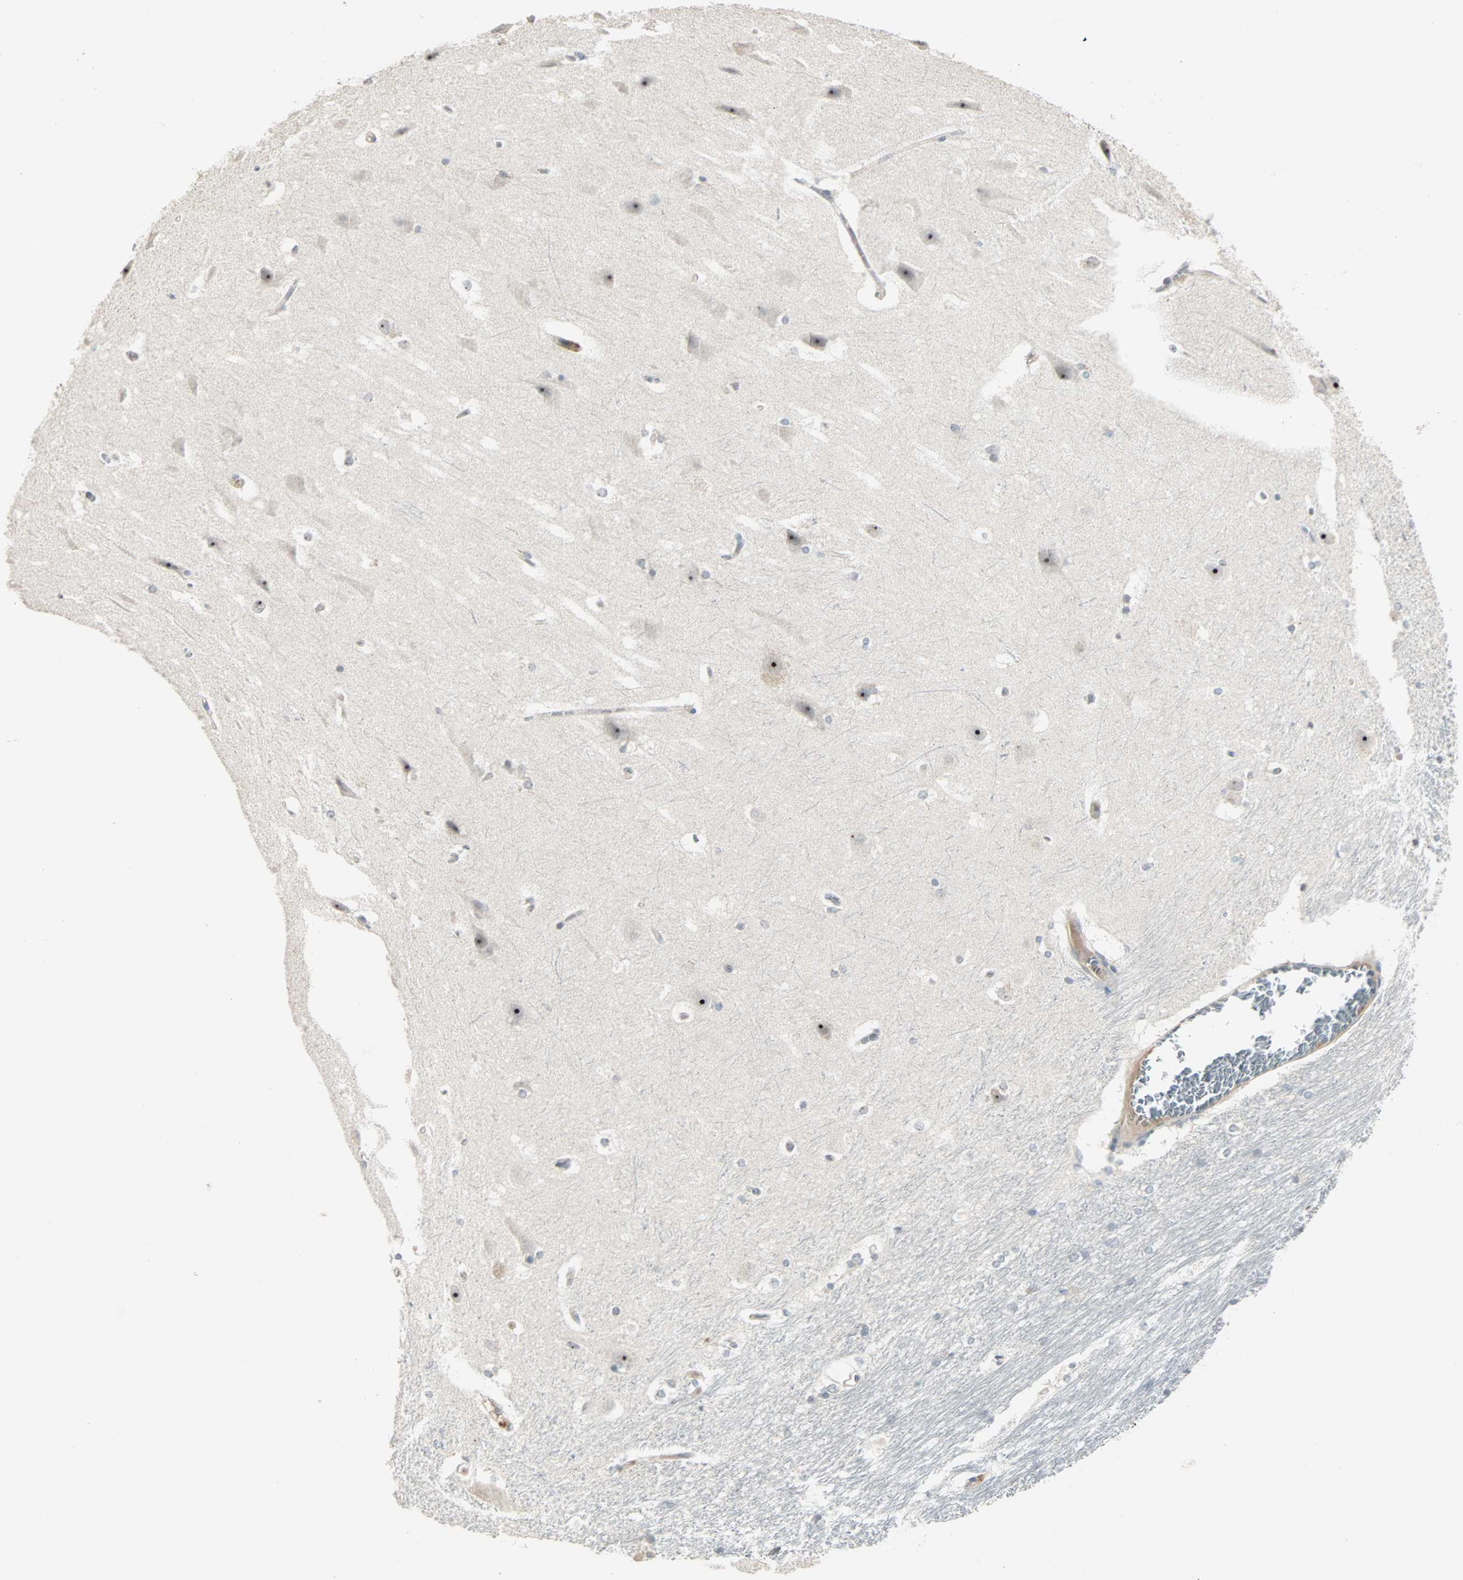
{"staining": {"intensity": "weak", "quantity": "<25%", "location": "cytoplasmic/membranous"}, "tissue": "hippocampus", "cell_type": "Glial cells", "image_type": "normal", "snomed": [{"axis": "morphology", "description": "Normal tissue, NOS"}, {"axis": "topography", "description": "Hippocampus"}], "caption": "DAB immunohistochemical staining of benign hippocampus demonstrates no significant expression in glial cells.", "gene": "KDM4A", "patient": {"sex": "female", "age": 19}}